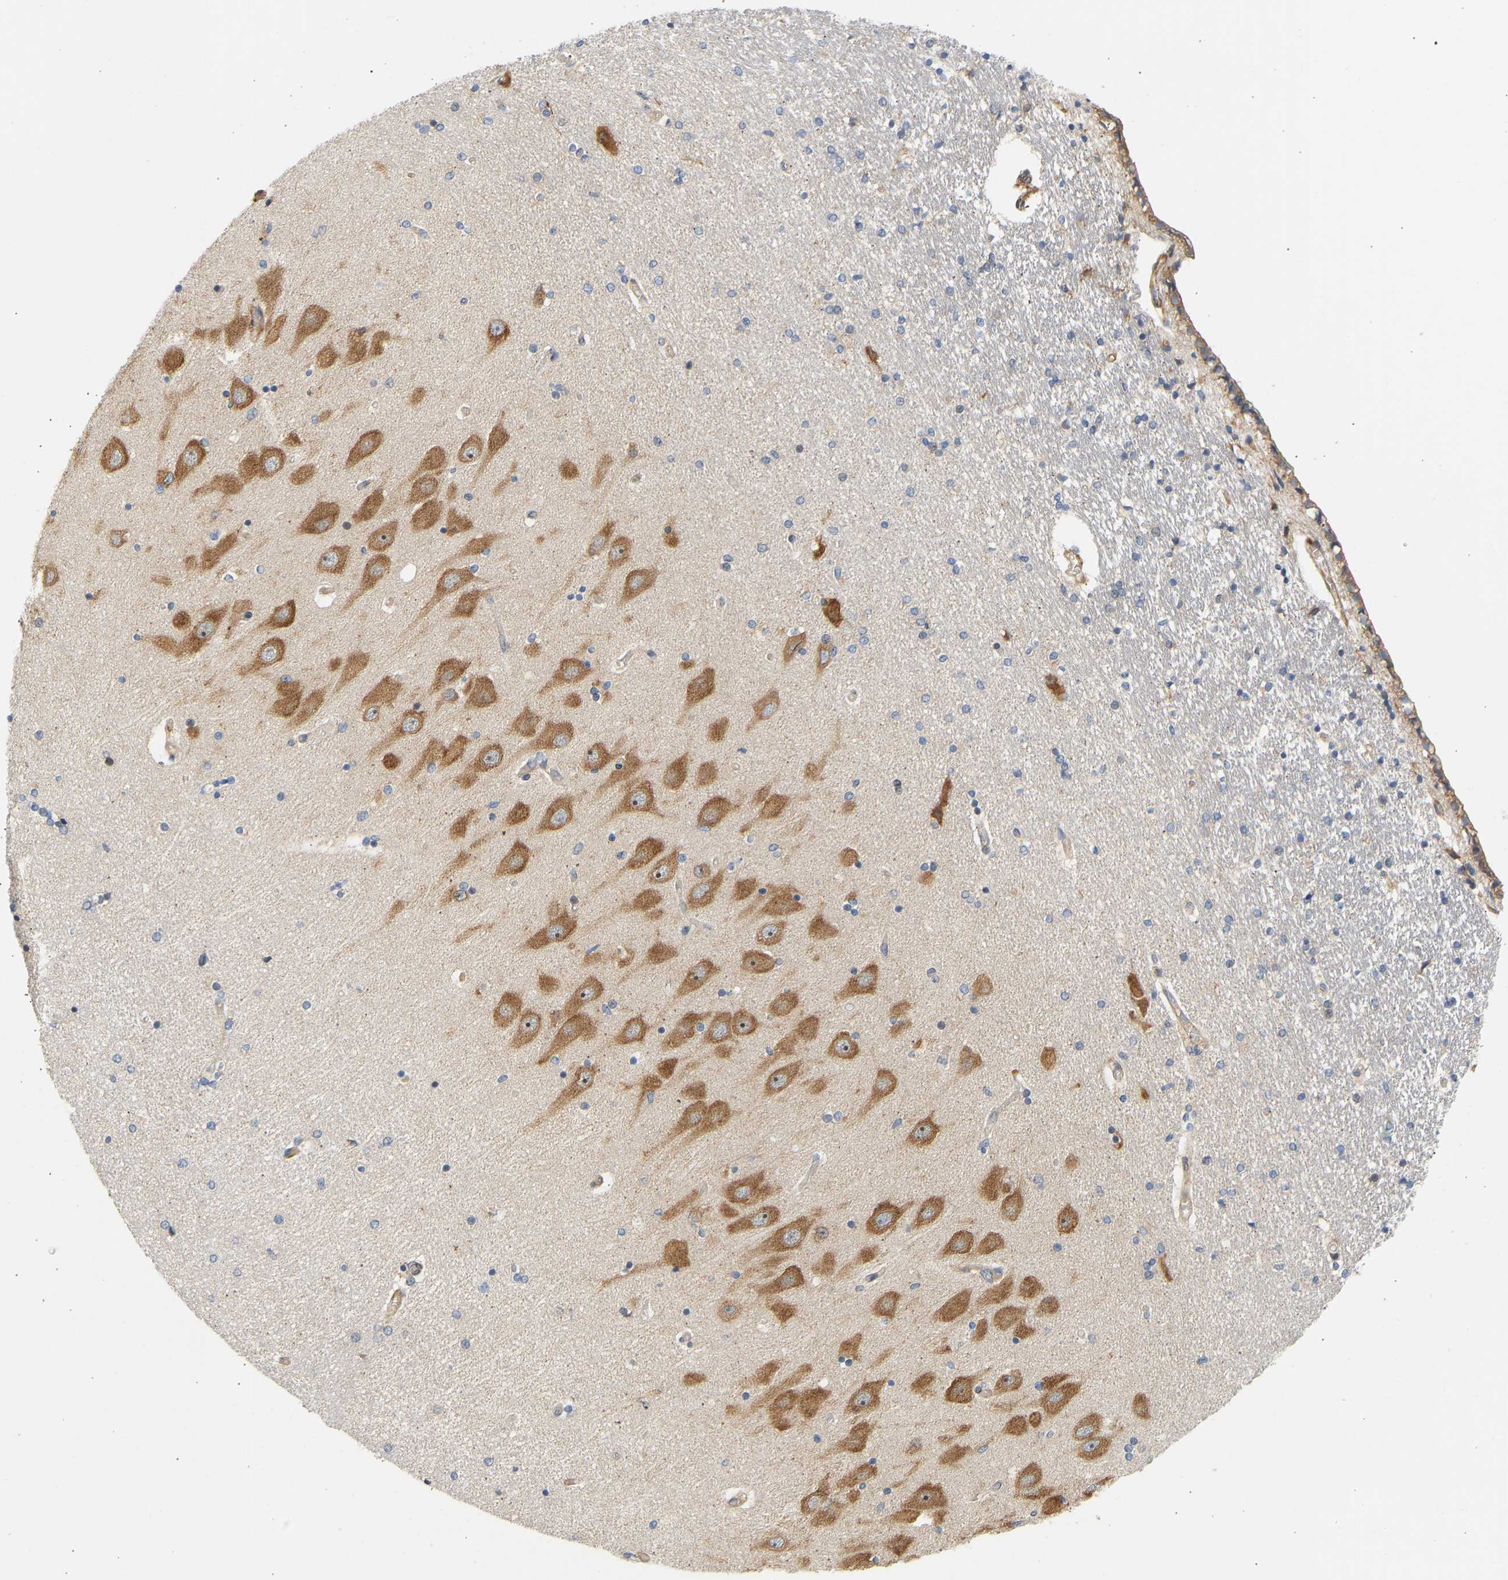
{"staining": {"intensity": "moderate", "quantity": "<25%", "location": "cytoplasmic/membranous"}, "tissue": "hippocampus", "cell_type": "Glial cells", "image_type": "normal", "snomed": [{"axis": "morphology", "description": "Normal tissue, NOS"}, {"axis": "topography", "description": "Hippocampus"}], "caption": "An IHC image of unremarkable tissue is shown. Protein staining in brown labels moderate cytoplasmic/membranous positivity in hippocampus within glial cells. The staining is performed using DAB brown chromogen to label protein expression. The nuclei are counter-stained blue using hematoxylin.", "gene": "RPS14", "patient": {"sex": "female", "age": 54}}